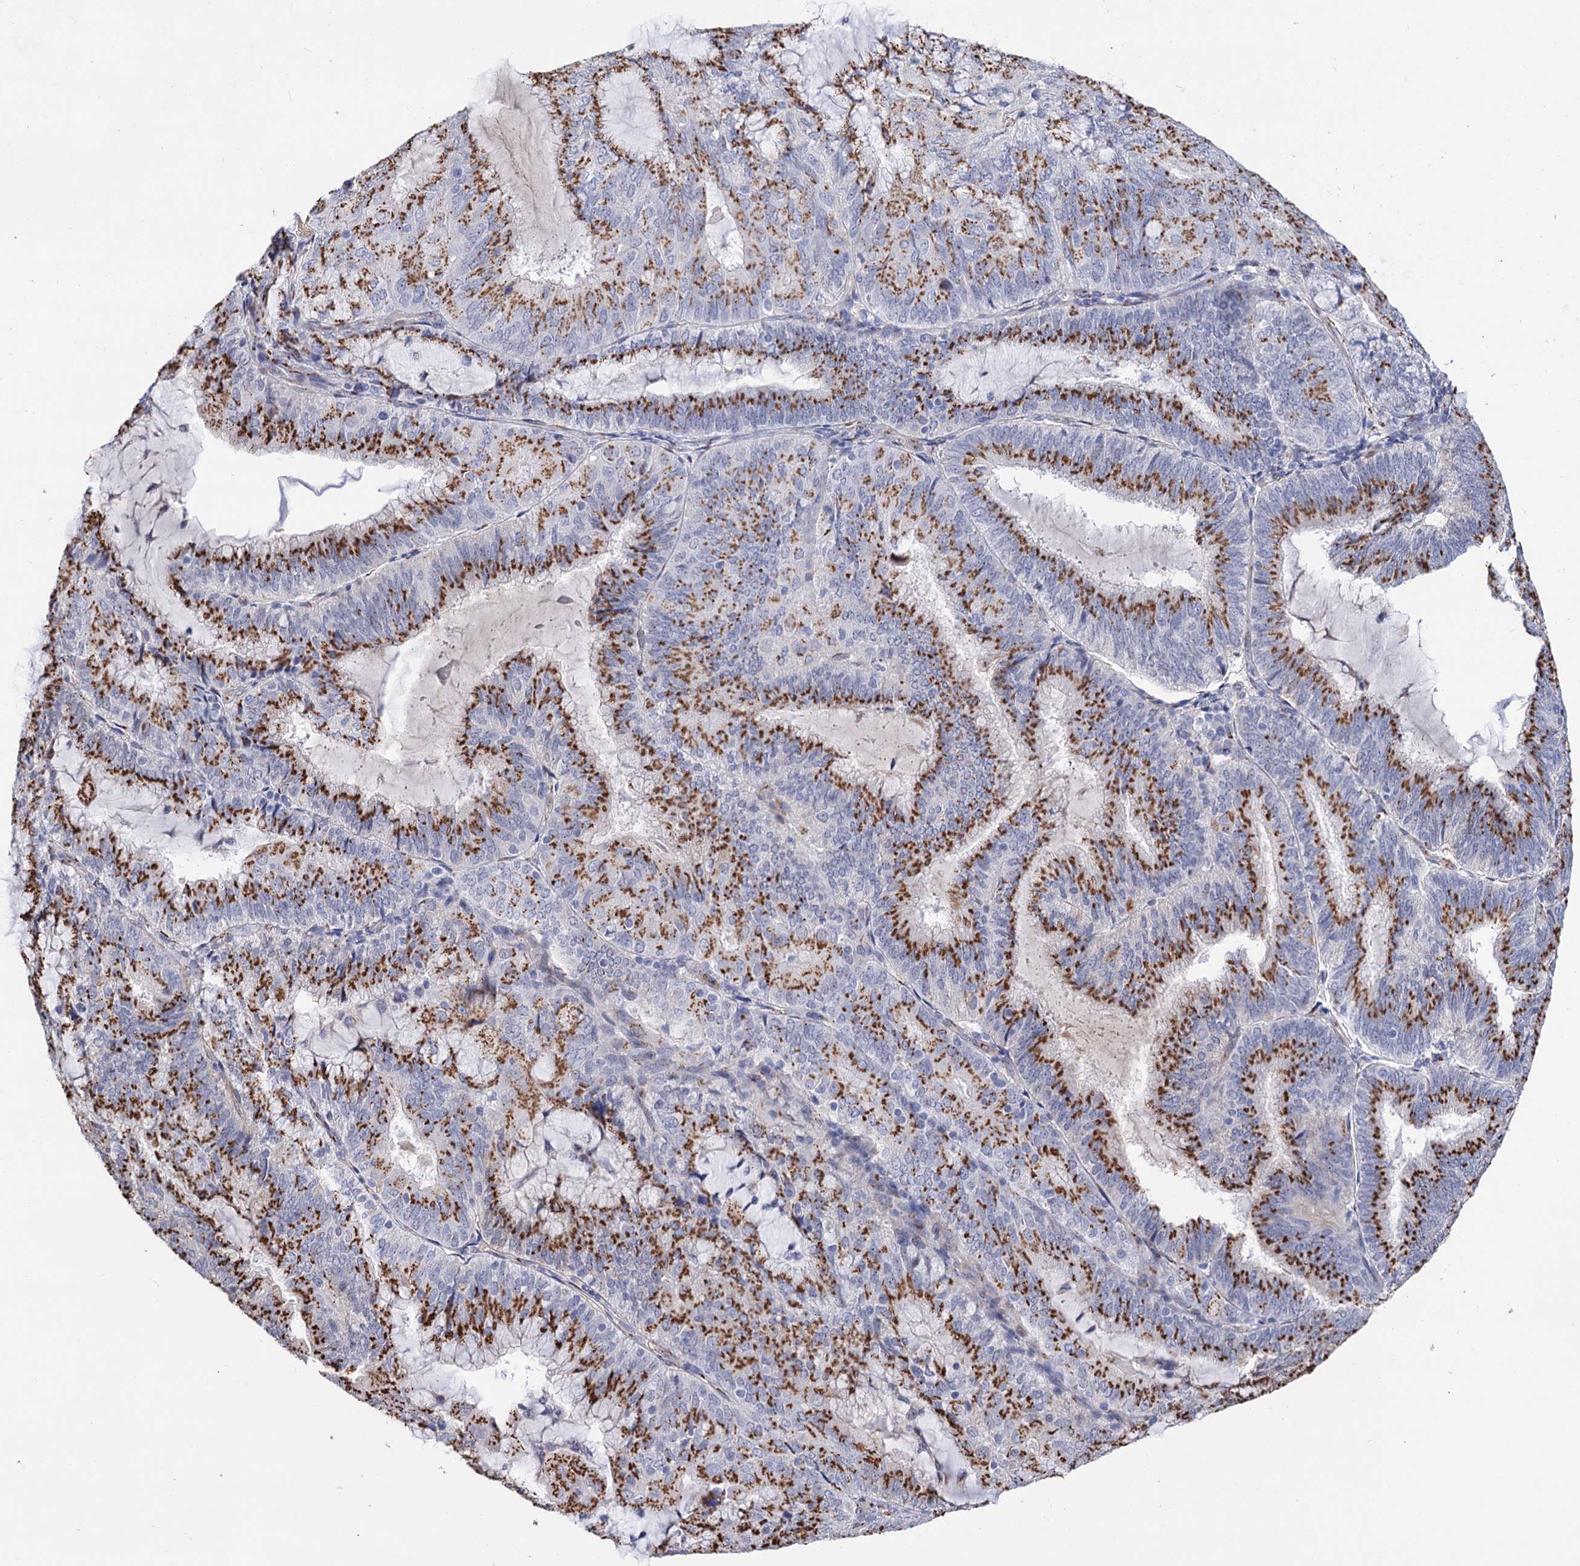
{"staining": {"intensity": "strong", "quantity": ">75%", "location": "cytoplasmic/membranous"}, "tissue": "endometrial cancer", "cell_type": "Tumor cells", "image_type": "cancer", "snomed": [{"axis": "morphology", "description": "Adenocarcinoma, NOS"}, {"axis": "topography", "description": "Endometrium"}], "caption": "Protein staining displays strong cytoplasmic/membranous staining in about >75% of tumor cells in endometrial adenocarcinoma.", "gene": "C11orf96", "patient": {"sex": "female", "age": 81}}